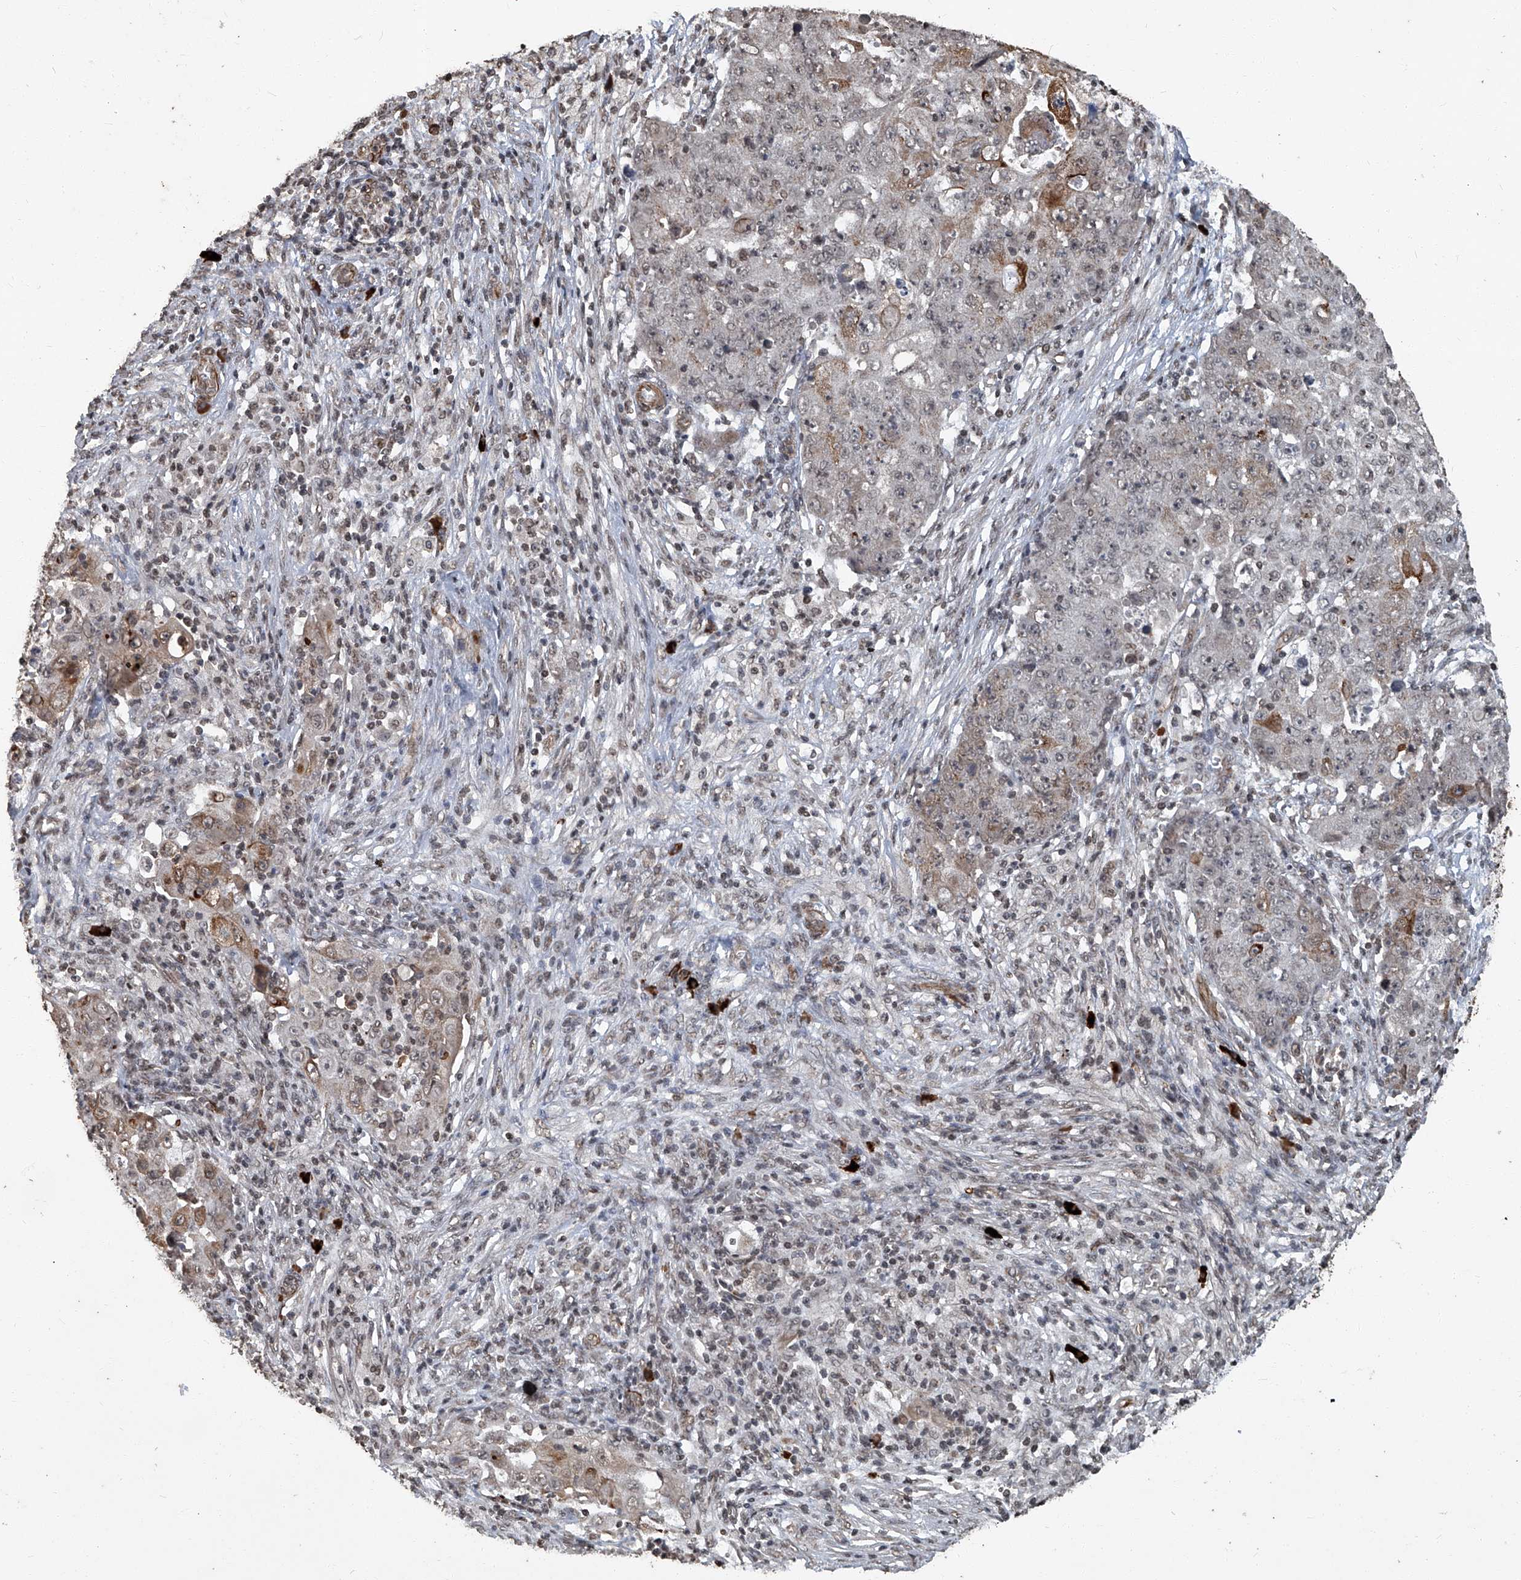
{"staining": {"intensity": "weak", "quantity": "<25%", "location": "cytoplasmic/membranous"}, "tissue": "ovarian cancer", "cell_type": "Tumor cells", "image_type": "cancer", "snomed": [{"axis": "morphology", "description": "Carcinoma, endometroid"}, {"axis": "topography", "description": "Ovary"}], "caption": "There is no significant staining in tumor cells of ovarian cancer. Nuclei are stained in blue.", "gene": "GPR132", "patient": {"sex": "female", "age": 42}}